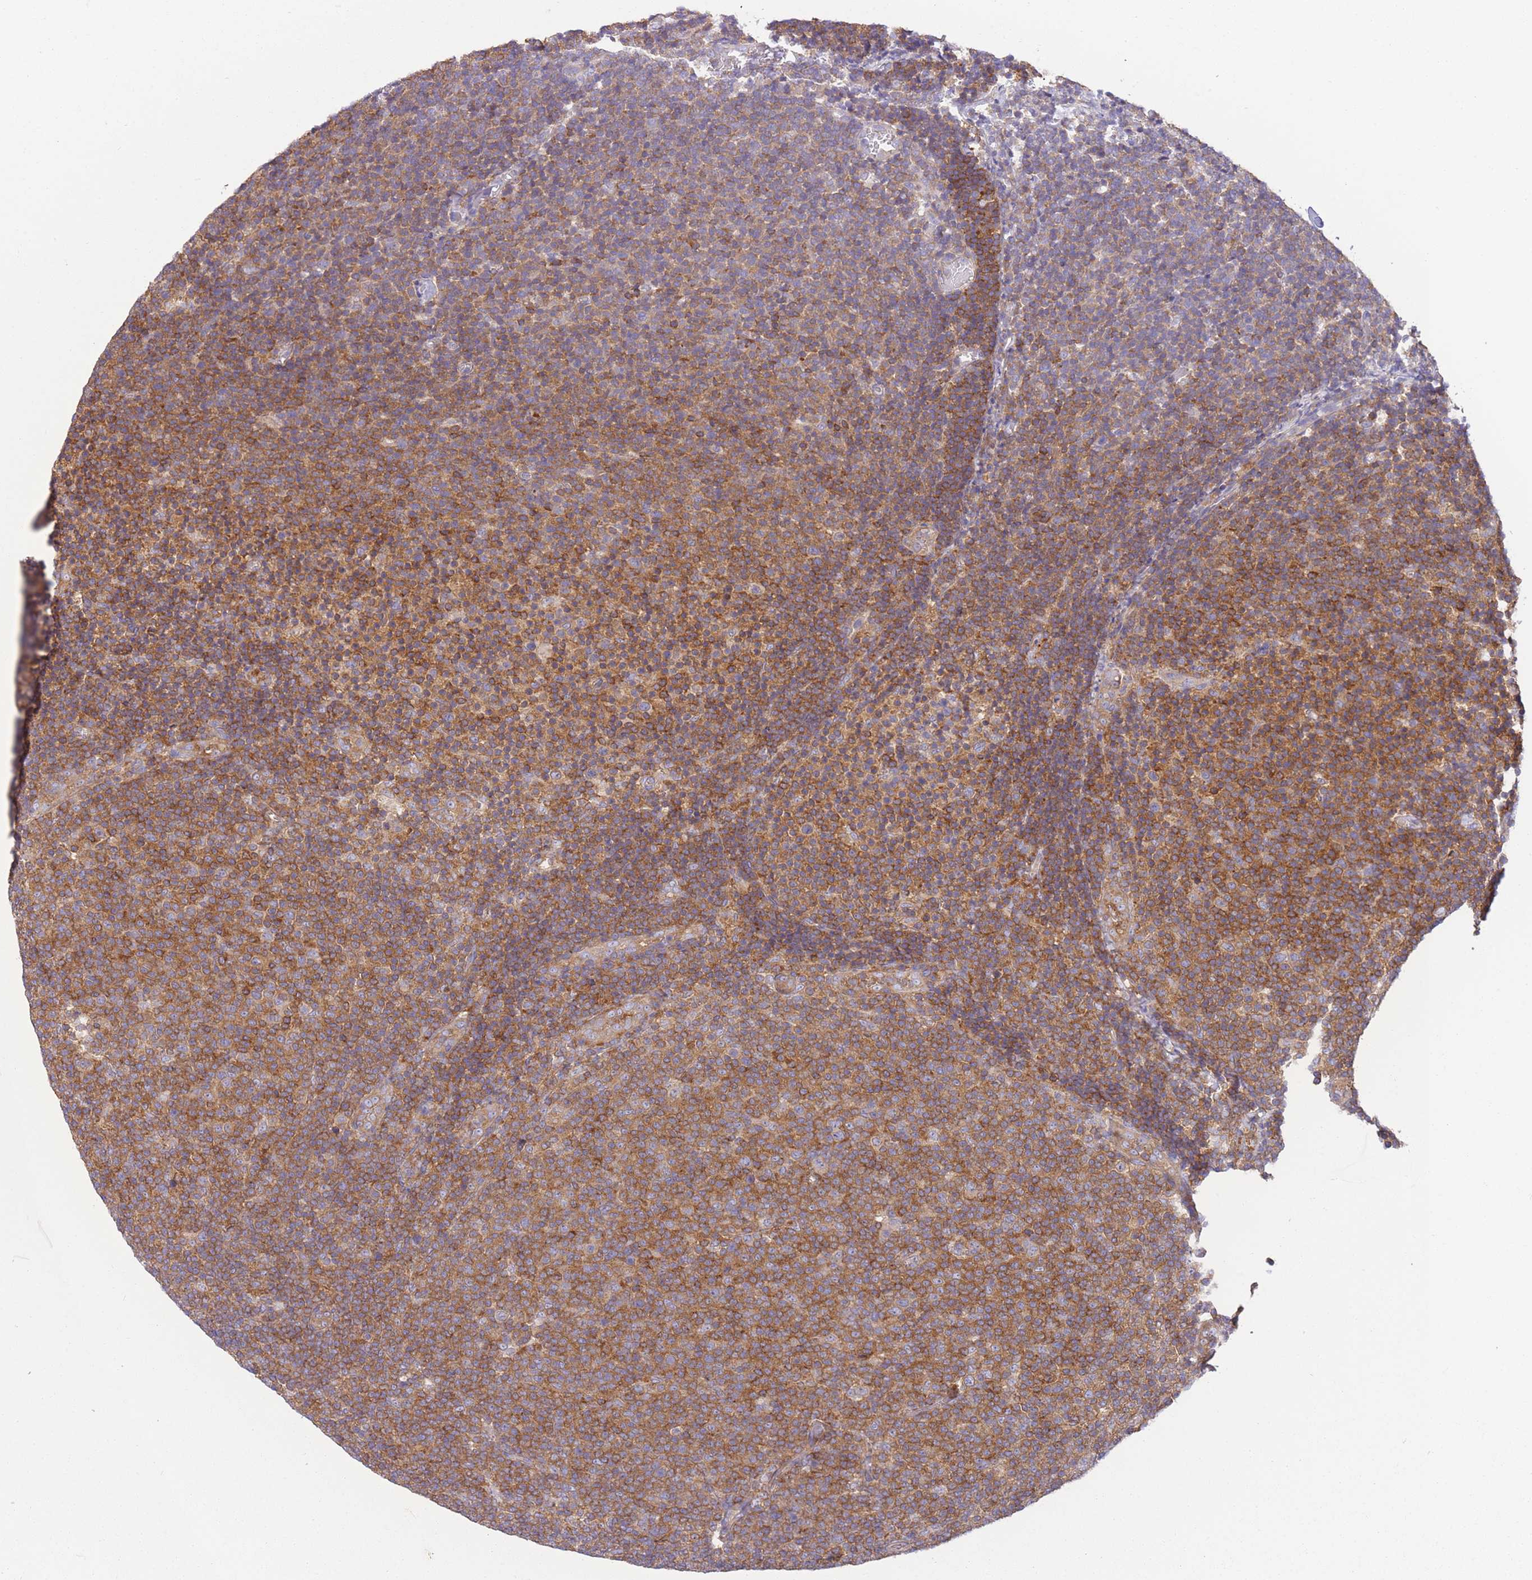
{"staining": {"intensity": "moderate", "quantity": ">75%", "location": "cytoplasmic/membranous"}, "tissue": "lymphoma", "cell_type": "Tumor cells", "image_type": "cancer", "snomed": [{"axis": "morphology", "description": "Malignant lymphoma, non-Hodgkin's type, Low grade"}, {"axis": "topography", "description": "Lymph node"}], "caption": "Protein staining exhibits moderate cytoplasmic/membranous expression in approximately >75% of tumor cells in malignant lymphoma, non-Hodgkin's type (low-grade).", "gene": "PRKAR1A", "patient": {"sex": "male", "age": 66}}